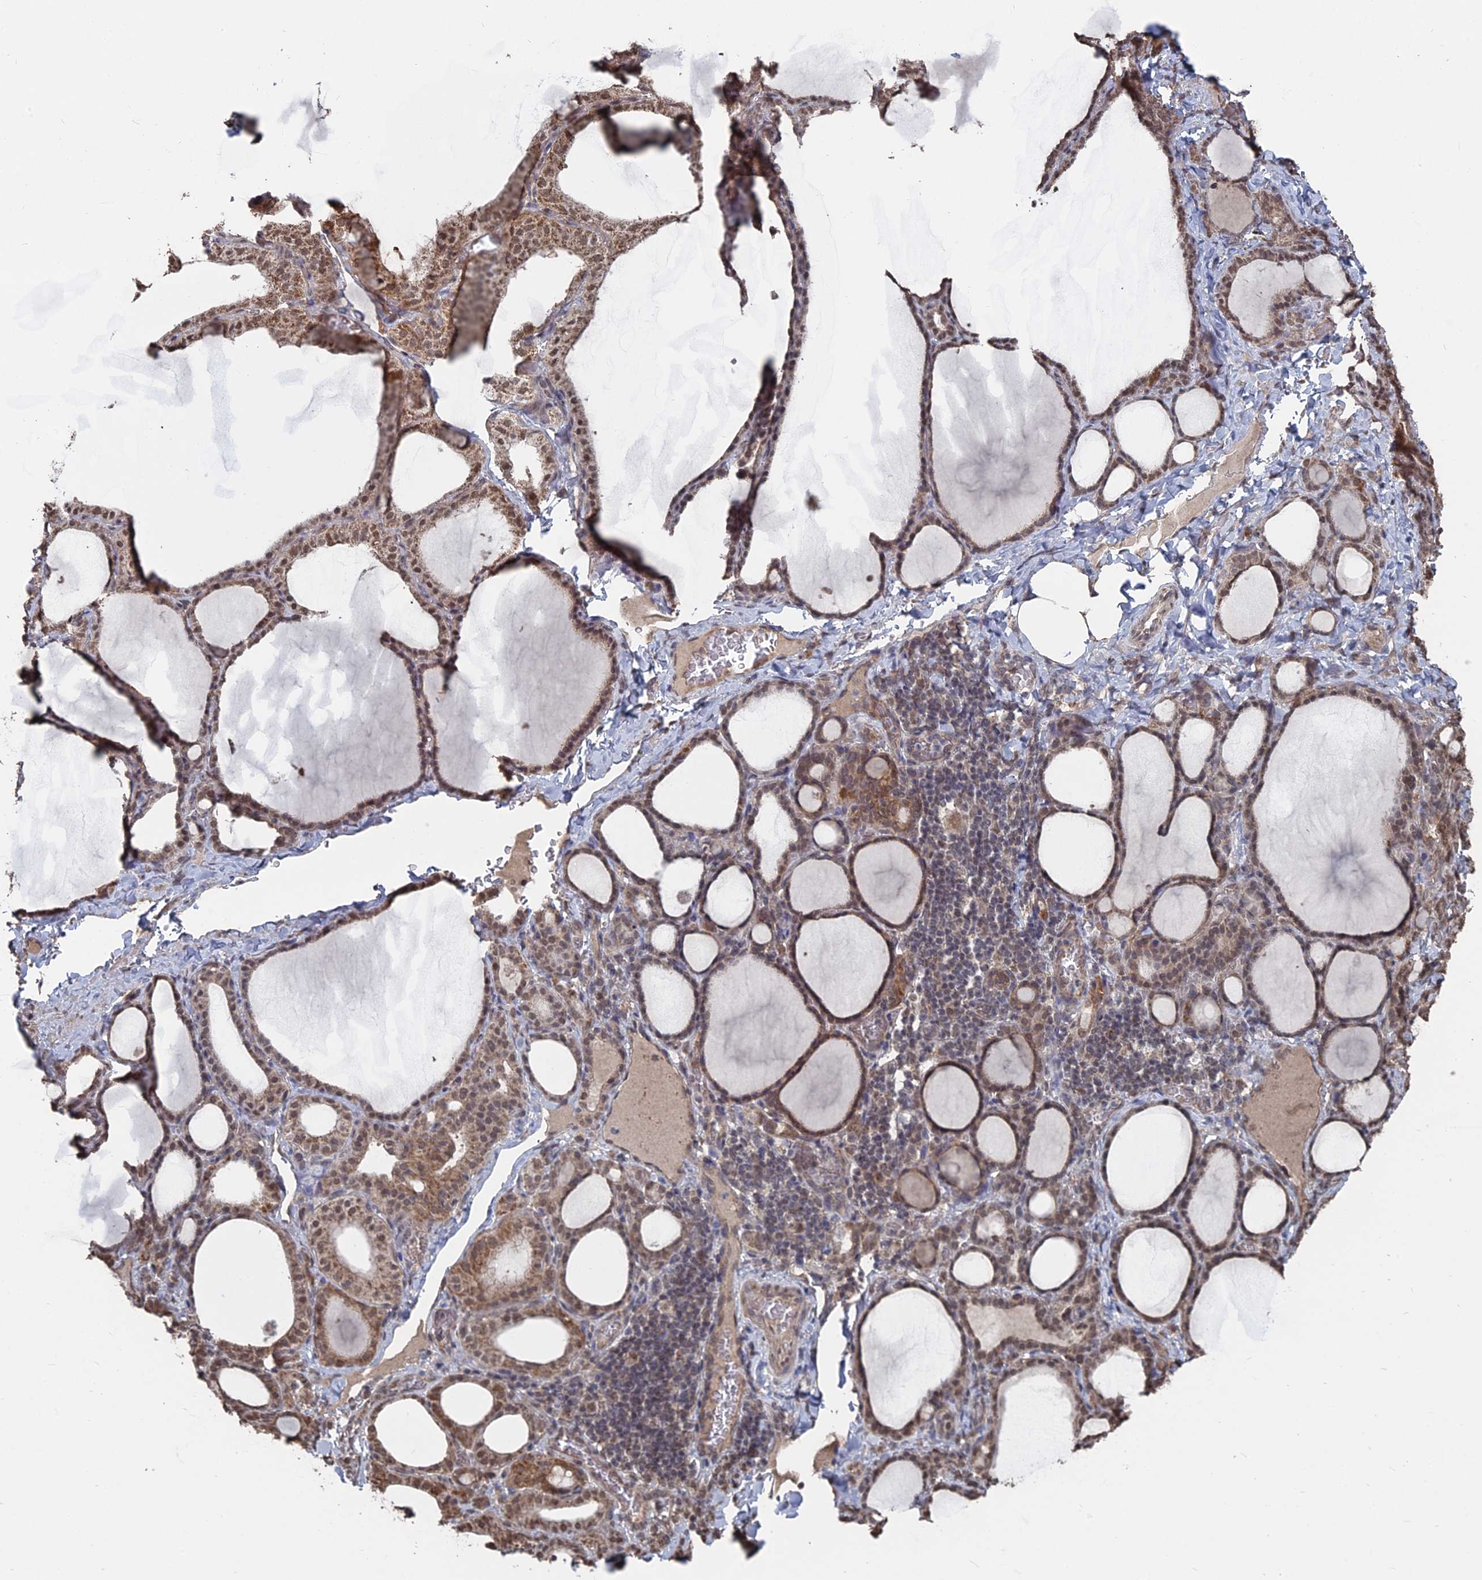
{"staining": {"intensity": "moderate", "quantity": ">75%", "location": "cytoplasmic/membranous,nuclear"}, "tissue": "thyroid gland", "cell_type": "Glandular cells", "image_type": "normal", "snomed": [{"axis": "morphology", "description": "Normal tissue, NOS"}, {"axis": "topography", "description": "Thyroid gland"}], "caption": "Moderate cytoplasmic/membranous,nuclear protein staining is identified in approximately >75% of glandular cells in thyroid gland.", "gene": "CCNP", "patient": {"sex": "female", "age": 39}}